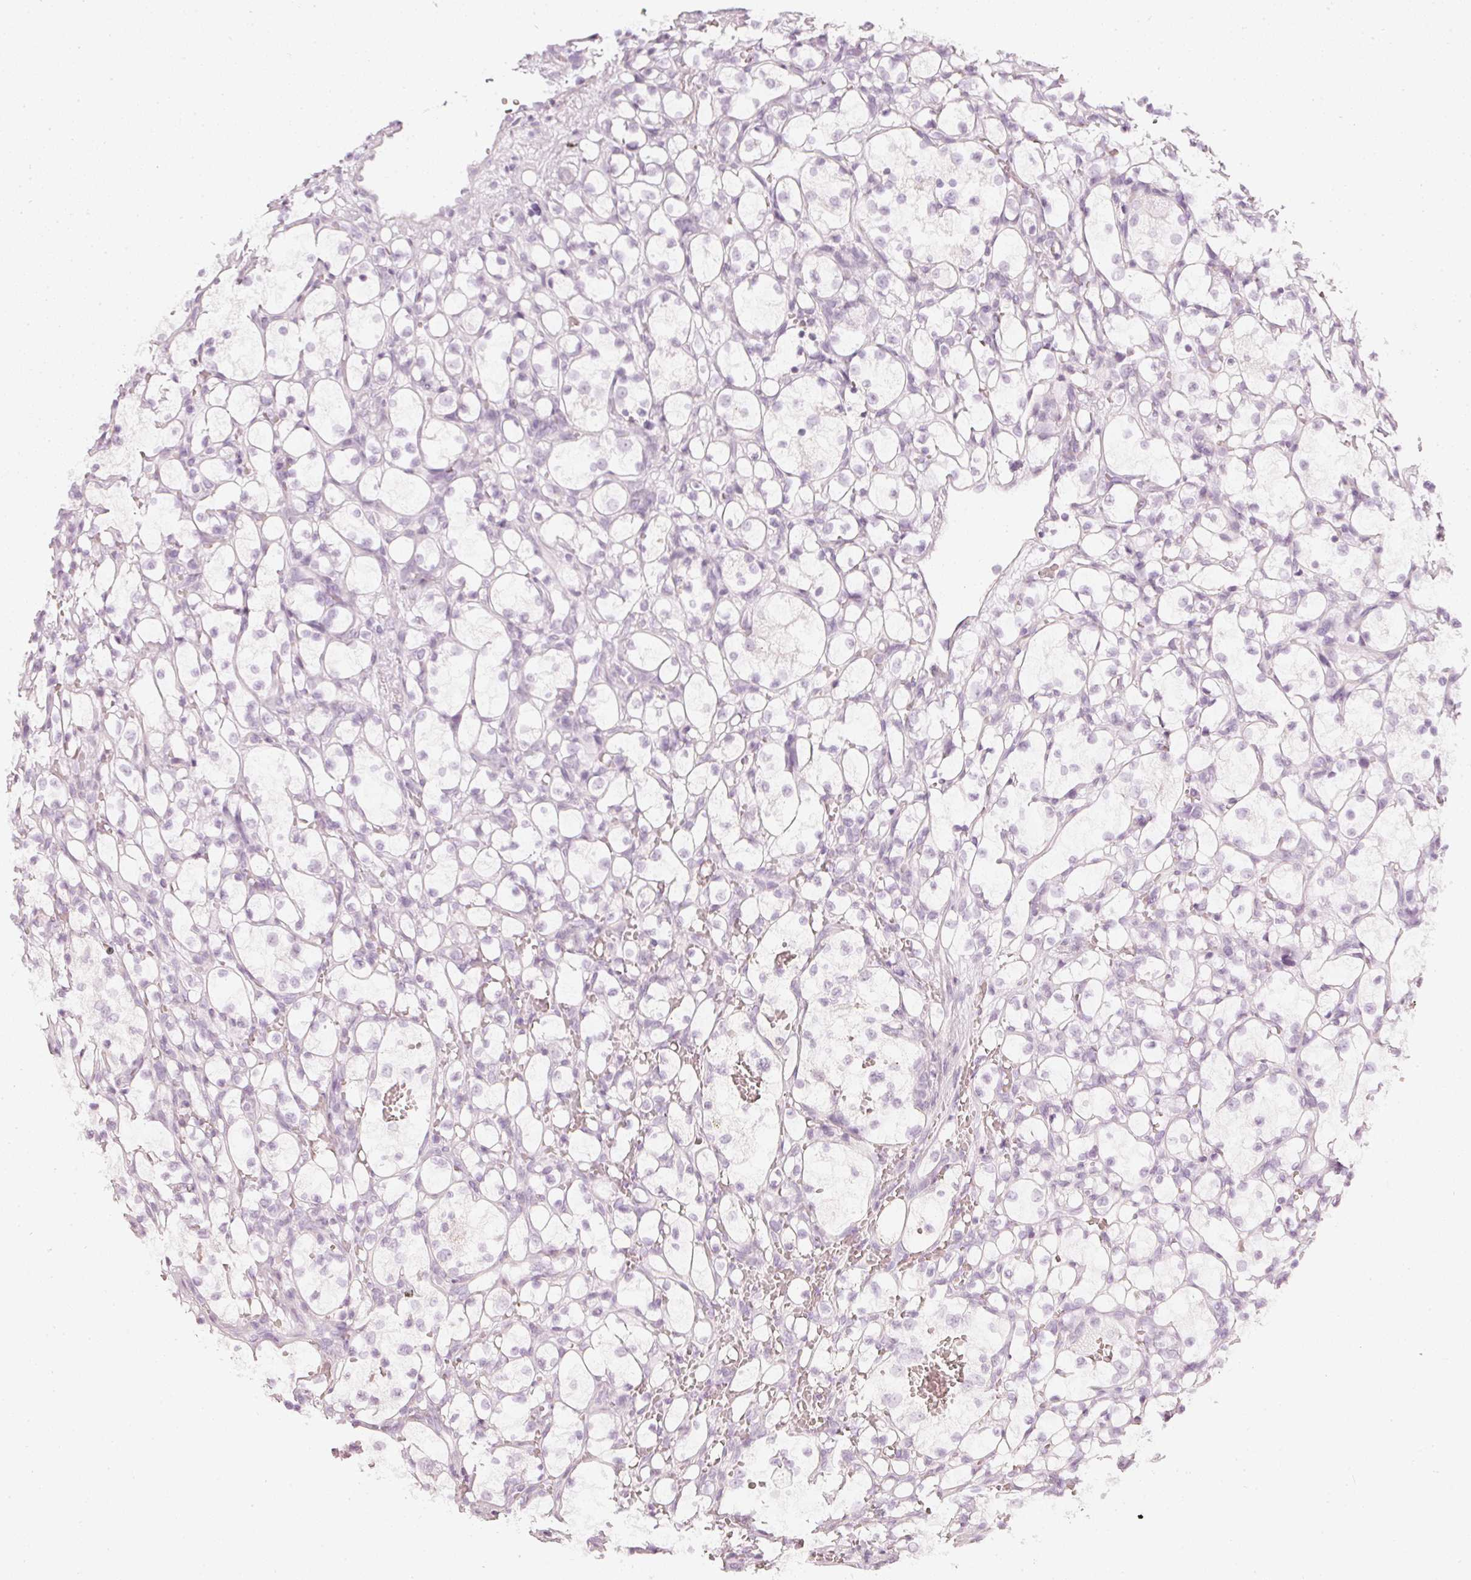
{"staining": {"intensity": "negative", "quantity": "none", "location": "none"}, "tissue": "renal cancer", "cell_type": "Tumor cells", "image_type": "cancer", "snomed": [{"axis": "morphology", "description": "Adenocarcinoma, NOS"}, {"axis": "topography", "description": "Kidney"}], "caption": "DAB immunohistochemical staining of renal cancer exhibits no significant positivity in tumor cells. (DAB IHC with hematoxylin counter stain).", "gene": "CNP", "patient": {"sex": "female", "age": 69}}